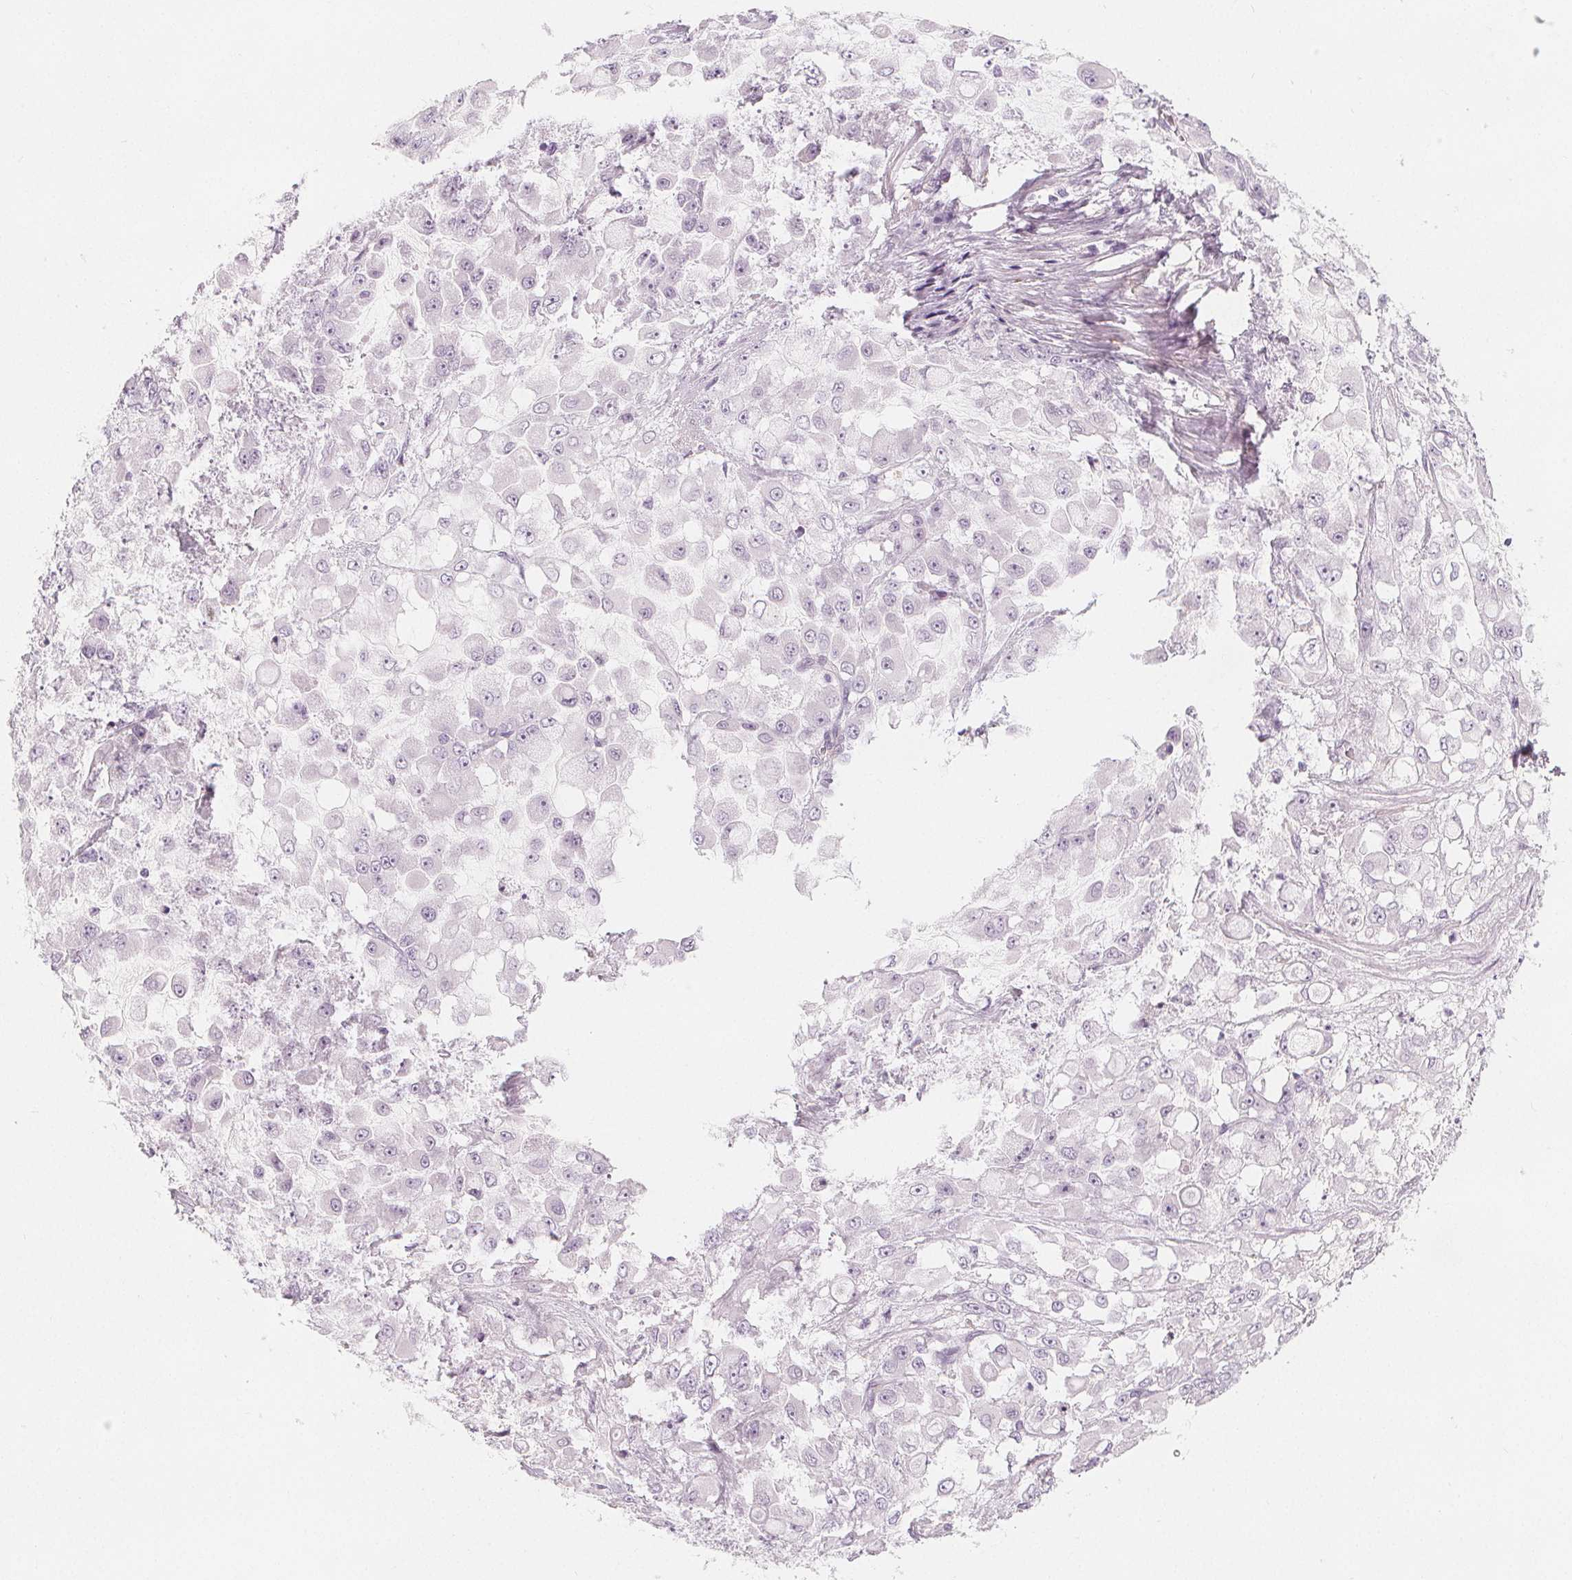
{"staining": {"intensity": "negative", "quantity": "none", "location": "none"}, "tissue": "stomach cancer", "cell_type": "Tumor cells", "image_type": "cancer", "snomed": [{"axis": "morphology", "description": "Adenocarcinoma, NOS"}, {"axis": "topography", "description": "Stomach"}], "caption": "DAB immunohistochemical staining of human stomach cancer (adenocarcinoma) reveals no significant expression in tumor cells.", "gene": "MAP1A", "patient": {"sex": "female", "age": 76}}